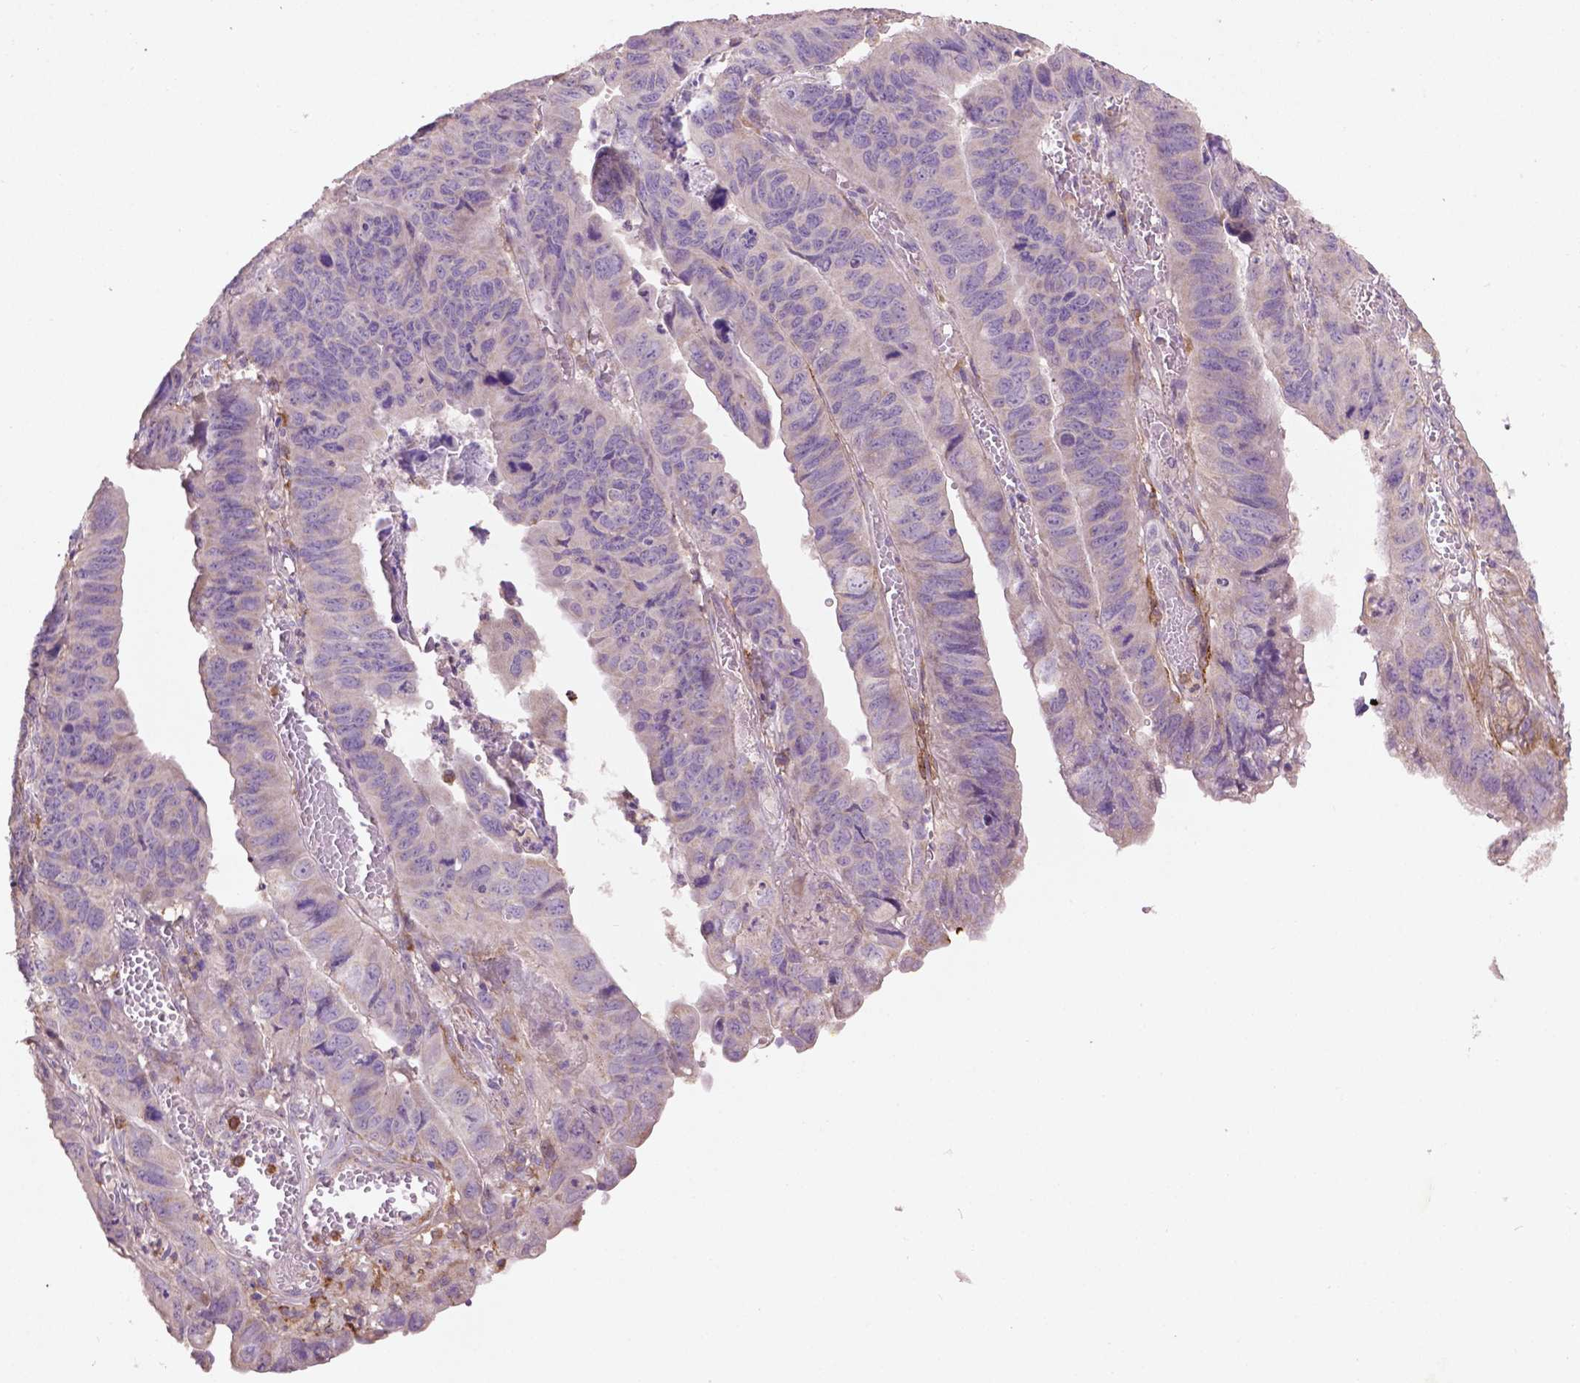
{"staining": {"intensity": "negative", "quantity": "none", "location": "none"}, "tissue": "stomach cancer", "cell_type": "Tumor cells", "image_type": "cancer", "snomed": [{"axis": "morphology", "description": "Adenocarcinoma, NOS"}, {"axis": "topography", "description": "Stomach, lower"}], "caption": "Immunohistochemistry micrograph of human adenocarcinoma (stomach) stained for a protein (brown), which demonstrates no staining in tumor cells.", "gene": "LRRC3C", "patient": {"sex": "male", "age": 77}}